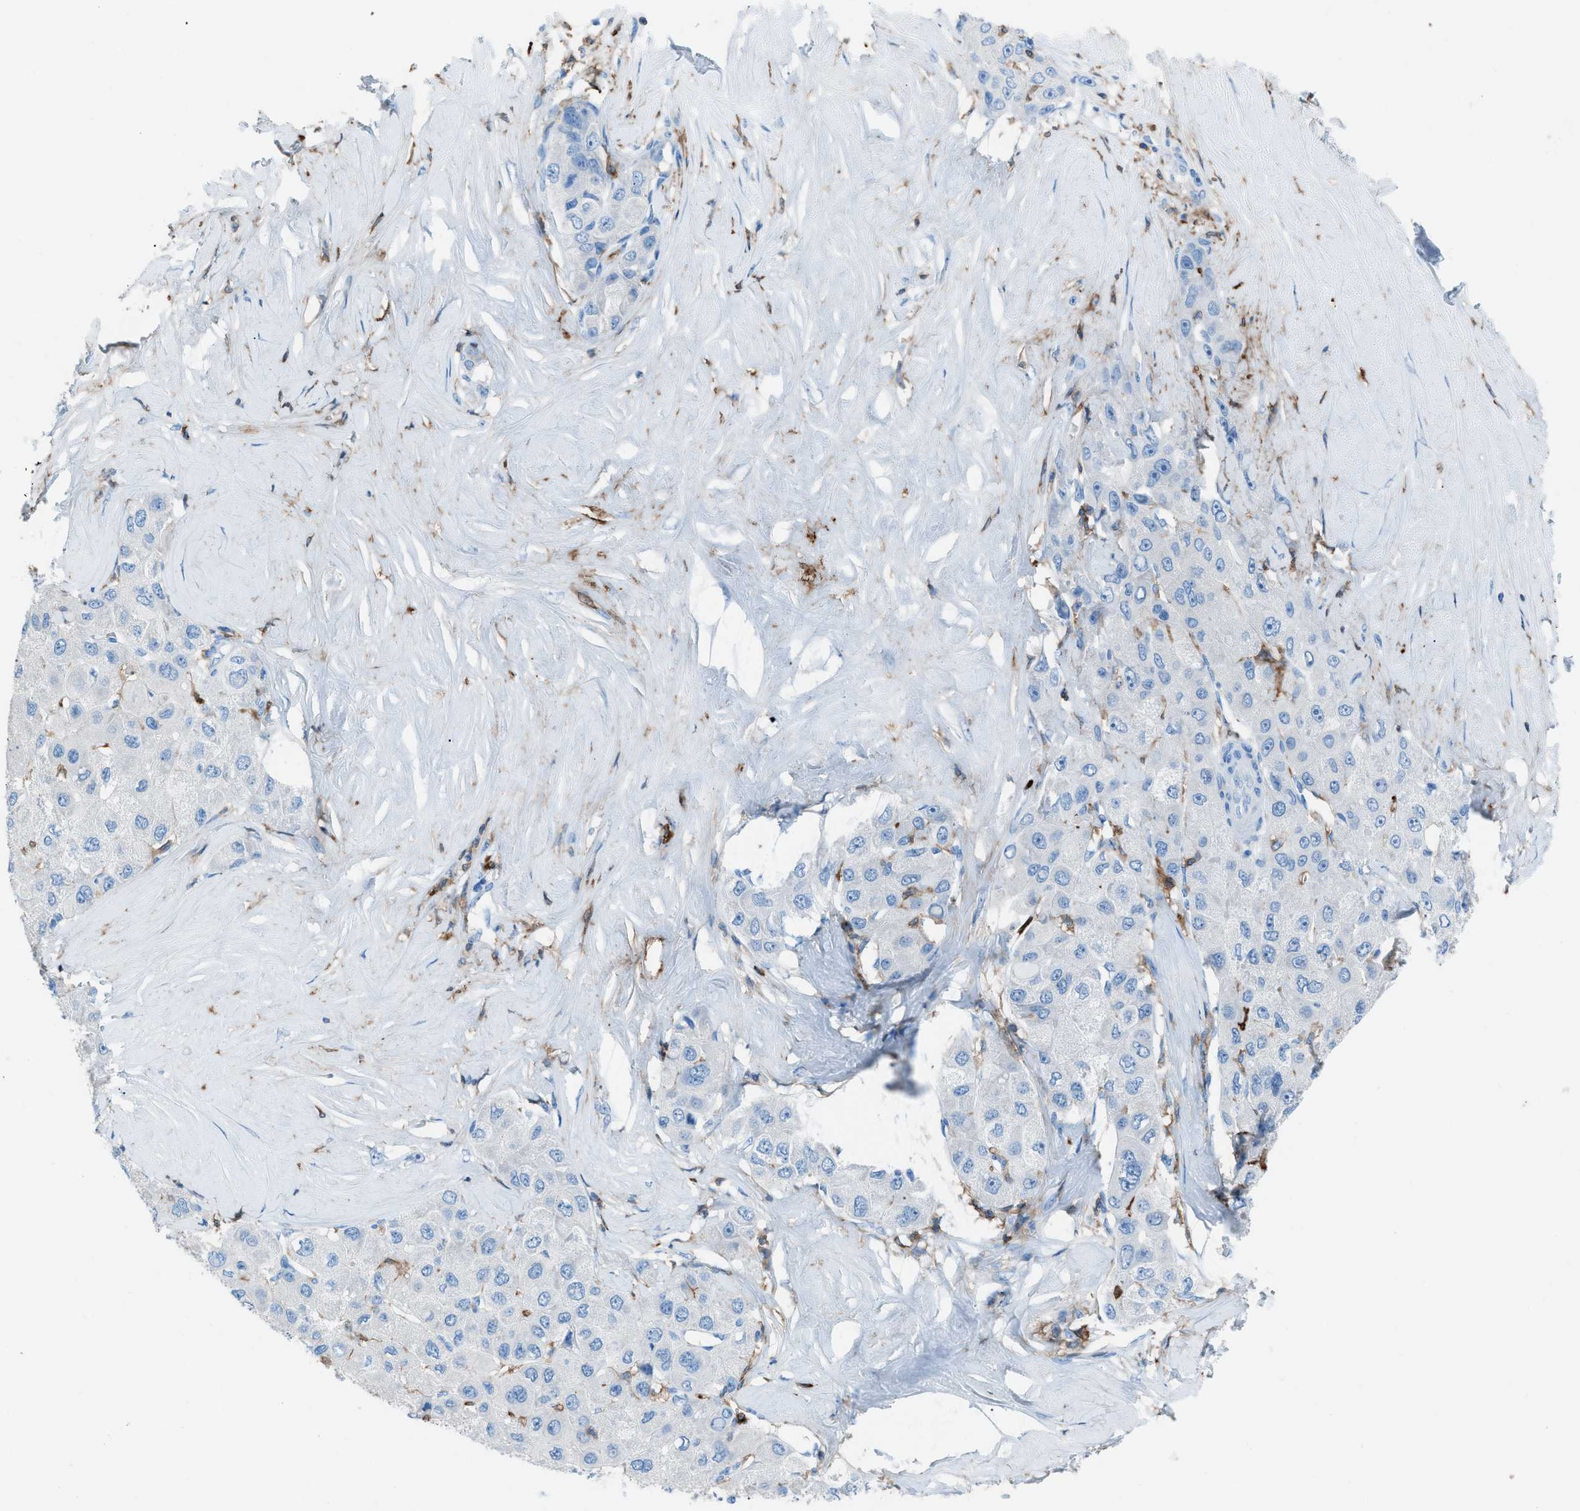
{"staining": {"intensity": "negative", "quantity": "none", "location": "none"}, "tissue": "liver cancer", "cell_type": "Tumor cells", "image_type": "cancer", "snomed": [{"axis": "morphology", "description": "Carcinoma, Hepatocellular, NOS"}, {"axis": "topography", "description": "Liver"}], "caption": "This is an immunohistochemistry histopathology image of human liver cancer. There is no staining in tumor cells.", "gene": "ITGB2", "patient": {"sex": "male", "age": 80}}